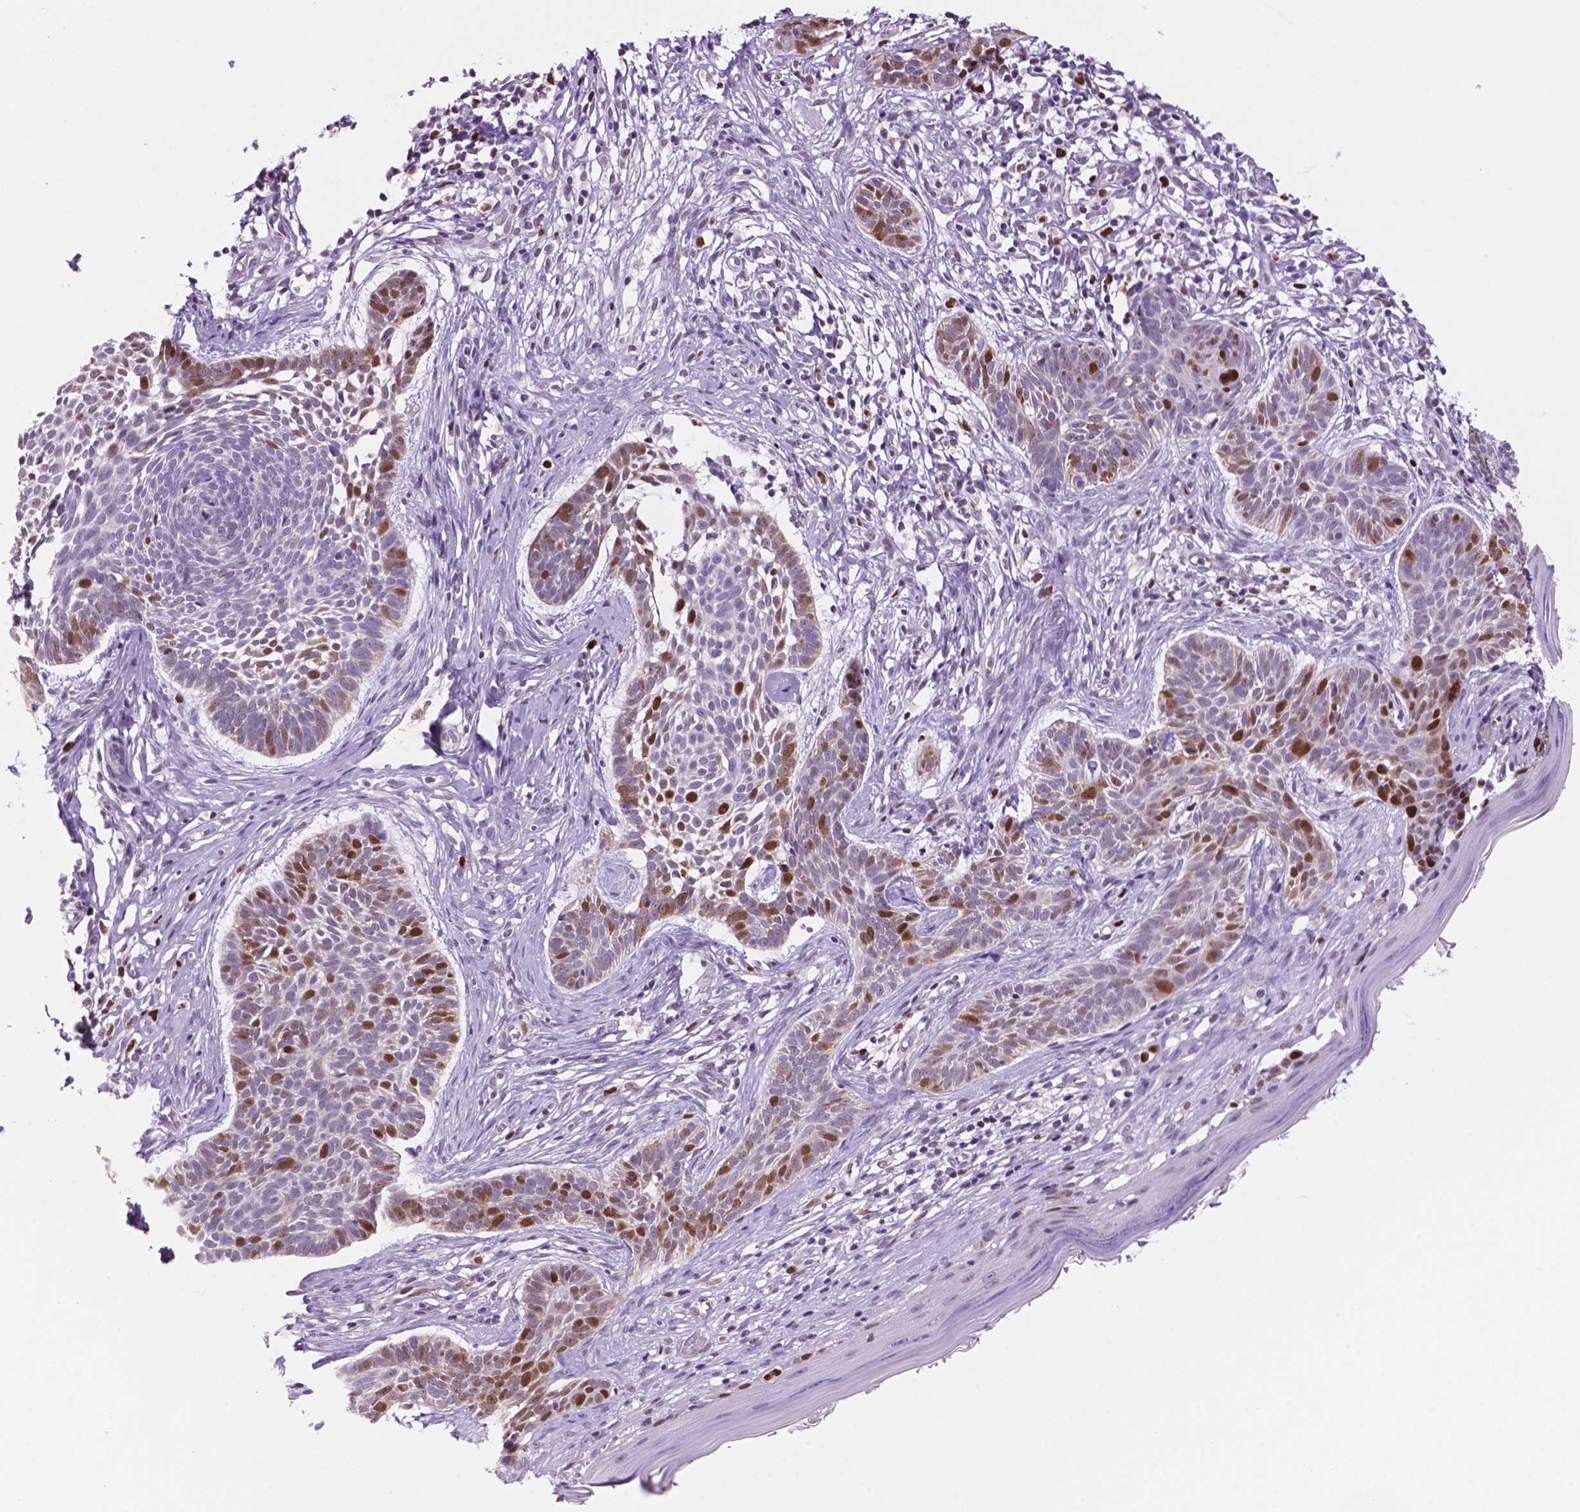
{"staining": {"intensity": "moderate", "quantity": "25%-75%", "location": "nuclear"}, "tissue": "skin cancer", "cell_type": "Tumor cells", "image_type": "cancer", "snomed": [{"axis": "morphology", "description": "Basal cell carcinoma"}, {"axis": "topography", "description": "Skin"}], "caption": "A brown stain highlights moderate nuclear positivity of a protein in human basal cell carcinoma (skin) tumor cells. Nuclei are stained in blue.", "gene": "NCAPH2", "patient": {"sex": "male", "age": 85}}